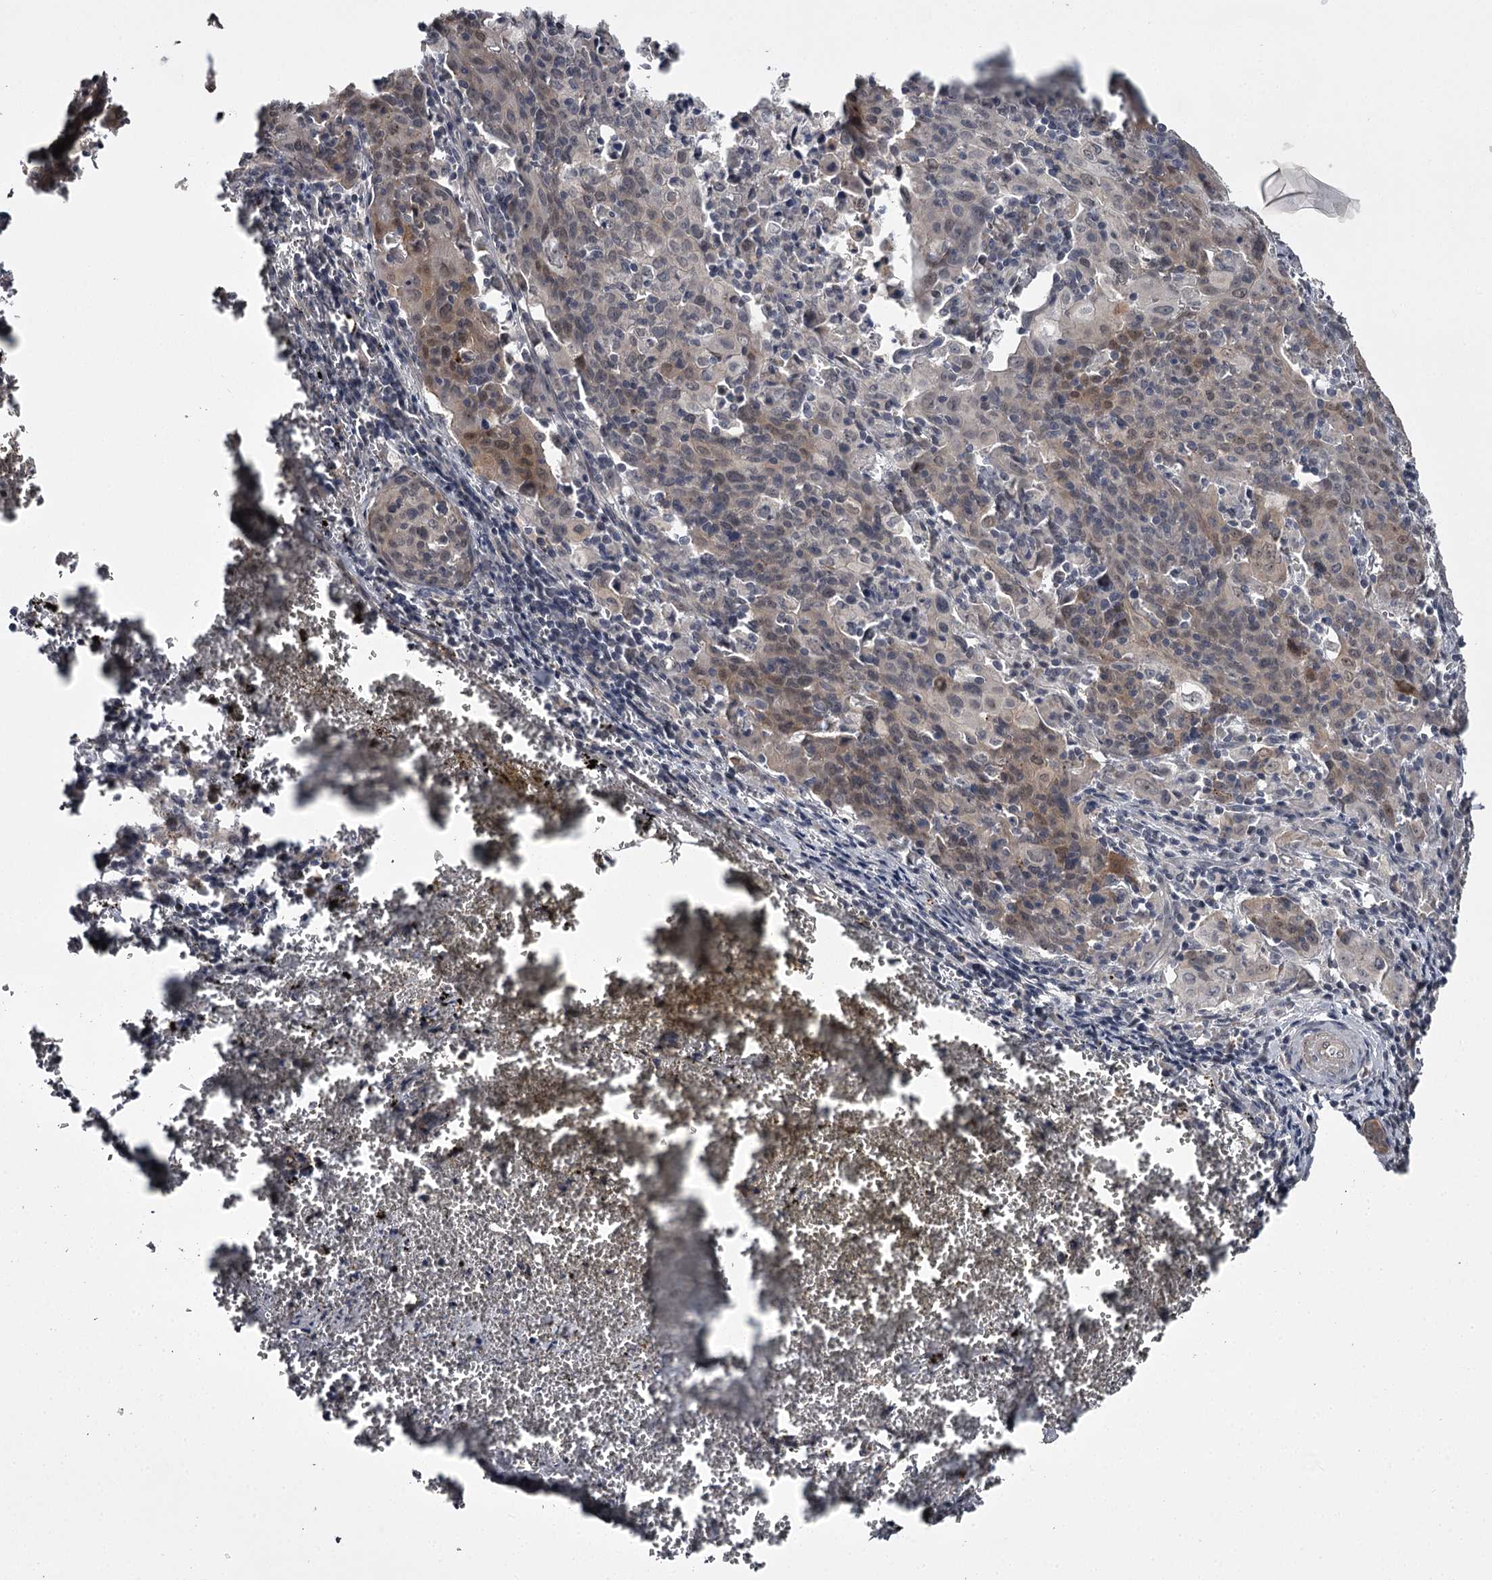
{"staining": {"intensity": "moderate", "quantity": "25%-75%", "location": "cytoplasmic/membranous,nuclear"}, "tissue": "cervical cancer", "cell_type": "Tumor cells", "image_type": "cancer", "snomed": [{"axis": "morphology", "description": "Squamous cell carcinoma, NOS"}, {"axis": "topography", "description": "Cervix"}], "caption": "A brown stain highlights moderate cytoplasmic/membranous and nuclear positivity of a protein in cervical cancer tumor cells.", "gene": "CWF19L2", "patient": {"sex": "female", "age": 67}}